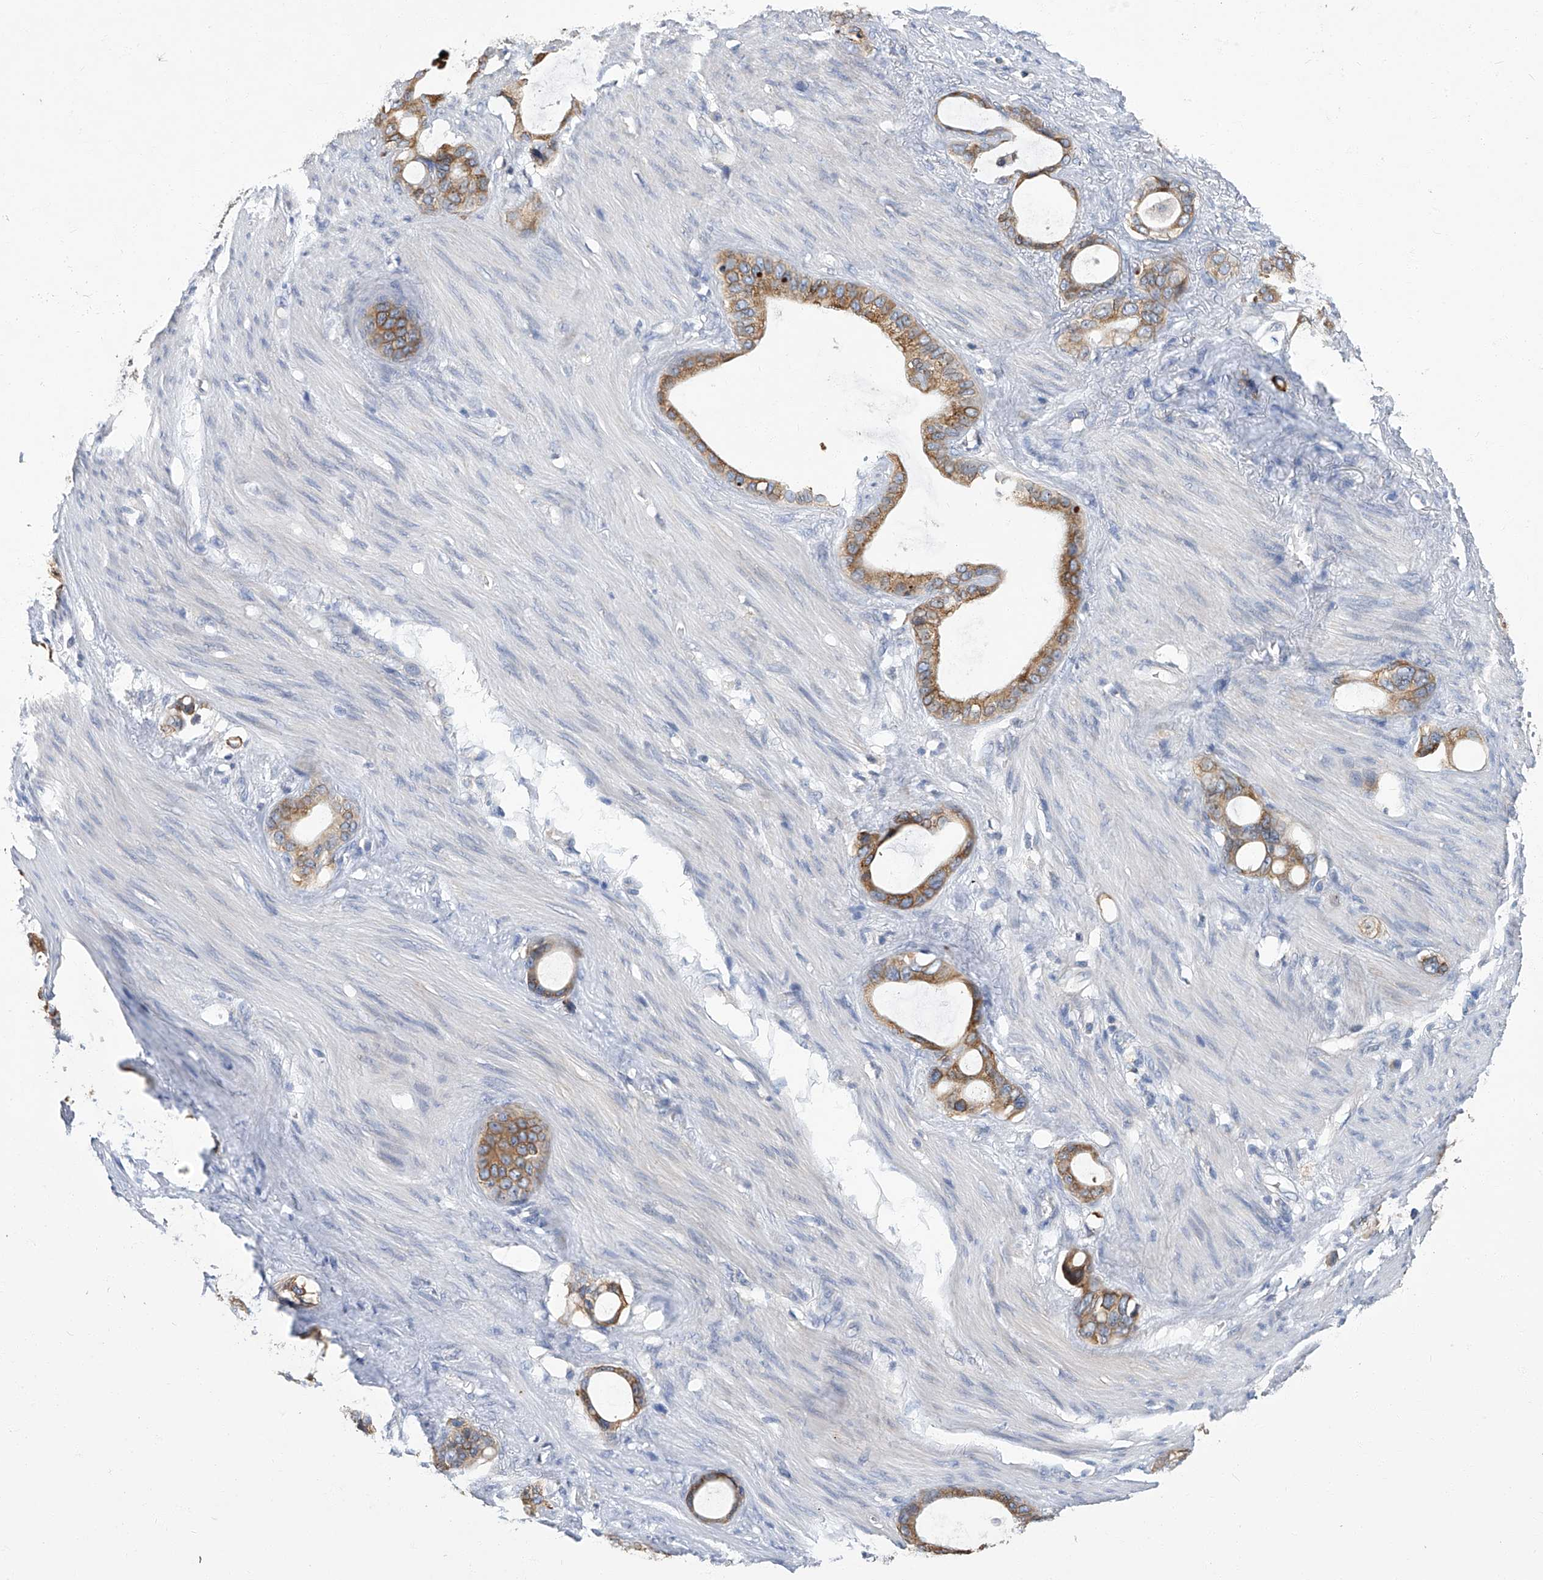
{"staining": {"intensity": "moderate", "quantity": ">75%", "location": "cytoplasmic/membranous"}, "tissue": "stomach cancer", "cell_type": "Tumor cells", "image_type": "cancer", "snomed": [{"axis": "morphology", "description": "Adenocarcinoma, NOS"}, {"axis": "topography", "description": "Stomach"}], "caption": "Immunohistochemical staining of stomach cancer displays moderate cytoplasmic/membranous protein positivity in about >75% of tumor cells.", "gene": "TGFBR1", "patient": {"sex": "female", "age": 75}}